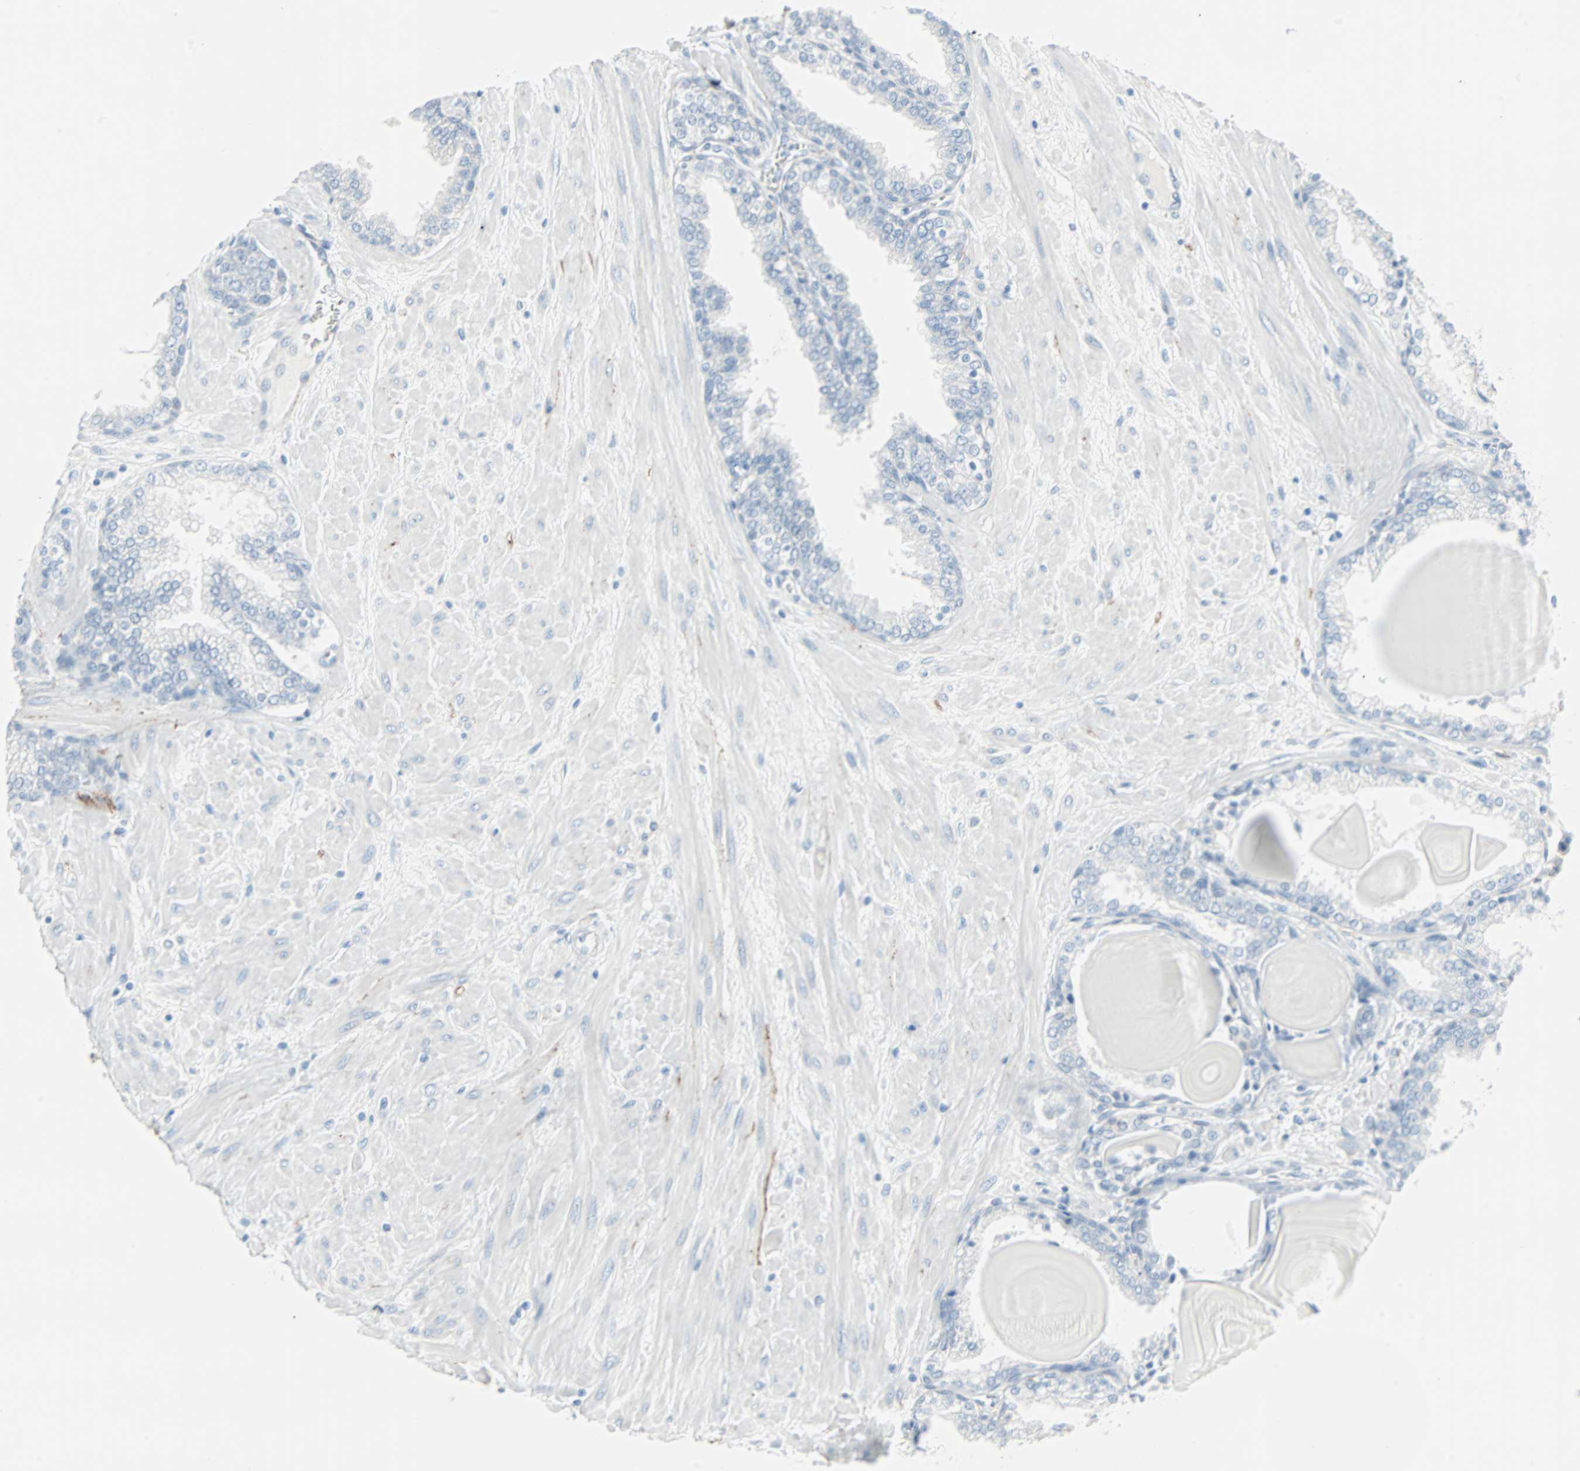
{"staining": {"intensity": "negative", "quantity": "none", "location": "none"}, "tissue": "prostate", "cell_type": "Glandular cells", "image_type": "normal", "snomed": [{"axis": "morphology", "description": "Normal tissue, NOS"}, {"axis": "topography", "description": "Prostate"}], "caption": "This is an immunohistochemistry micrograph of normal prostate. There is no staining in glandular cells.", "gene": "STX1A", "patient": {"sex": "male", "age": 51}}